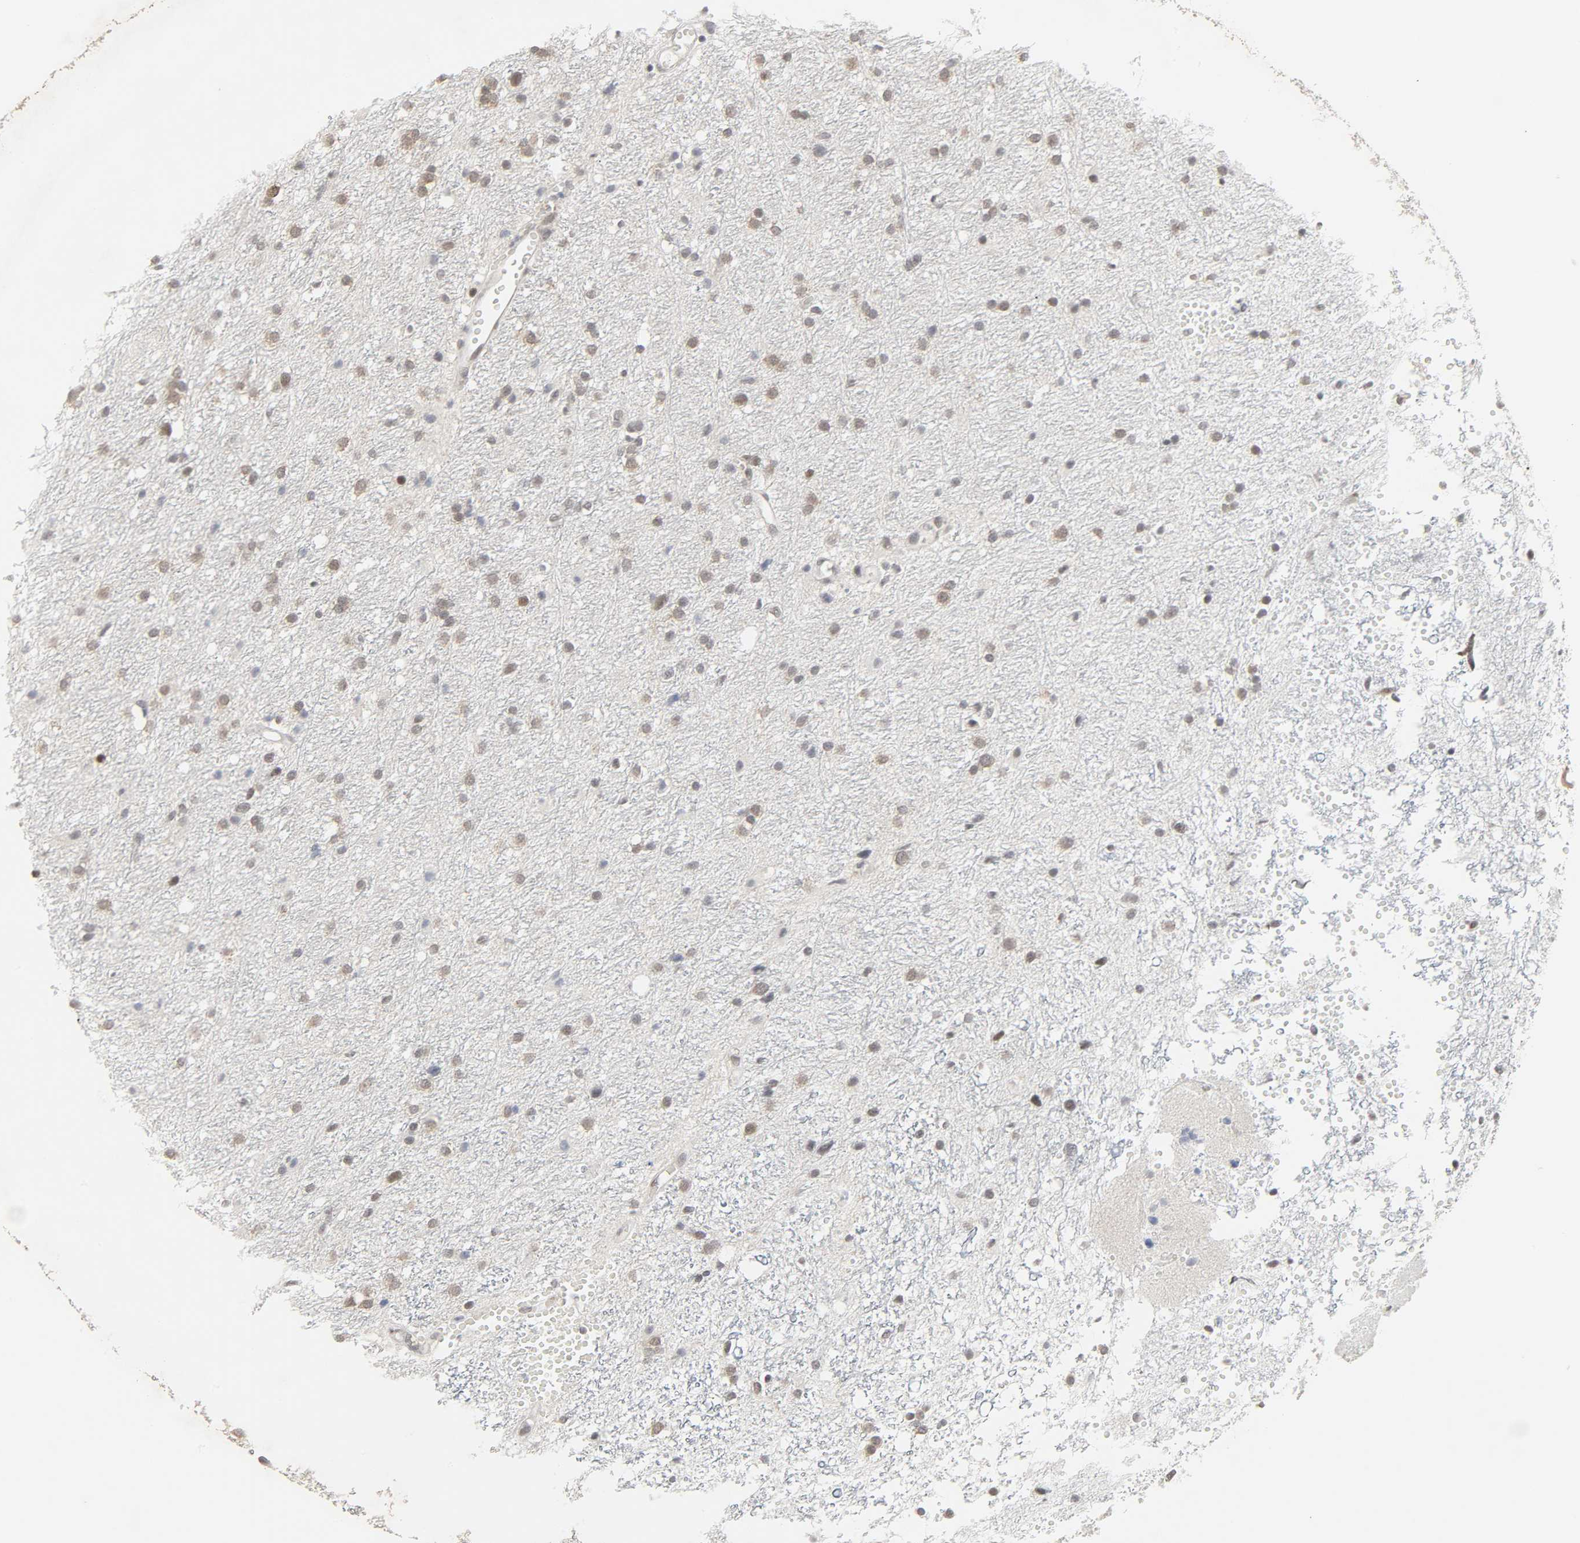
{"staining": {"intensity": "weak", "quantity": "25%-75%", "location": "cytoplasmic/membranous,nuclear"}, "tissue": "glioma", "cell_type": "Tumor cells", "image_type": "cancer", "snomed": [{"axis": "morphology", "description": "Glioma, malignant, High grade"}, {"axis": "topography", "description": "Brain"}], "caption": "High-grade glioma (malignant) was stained to show a protein in brown. There is low levels of weak cytoplasmic/membranous and nuclear positivity in about 25%-75% of tumor cells.", "gene": "MUC1", "patient": {"sex": "female", "age": 59}}